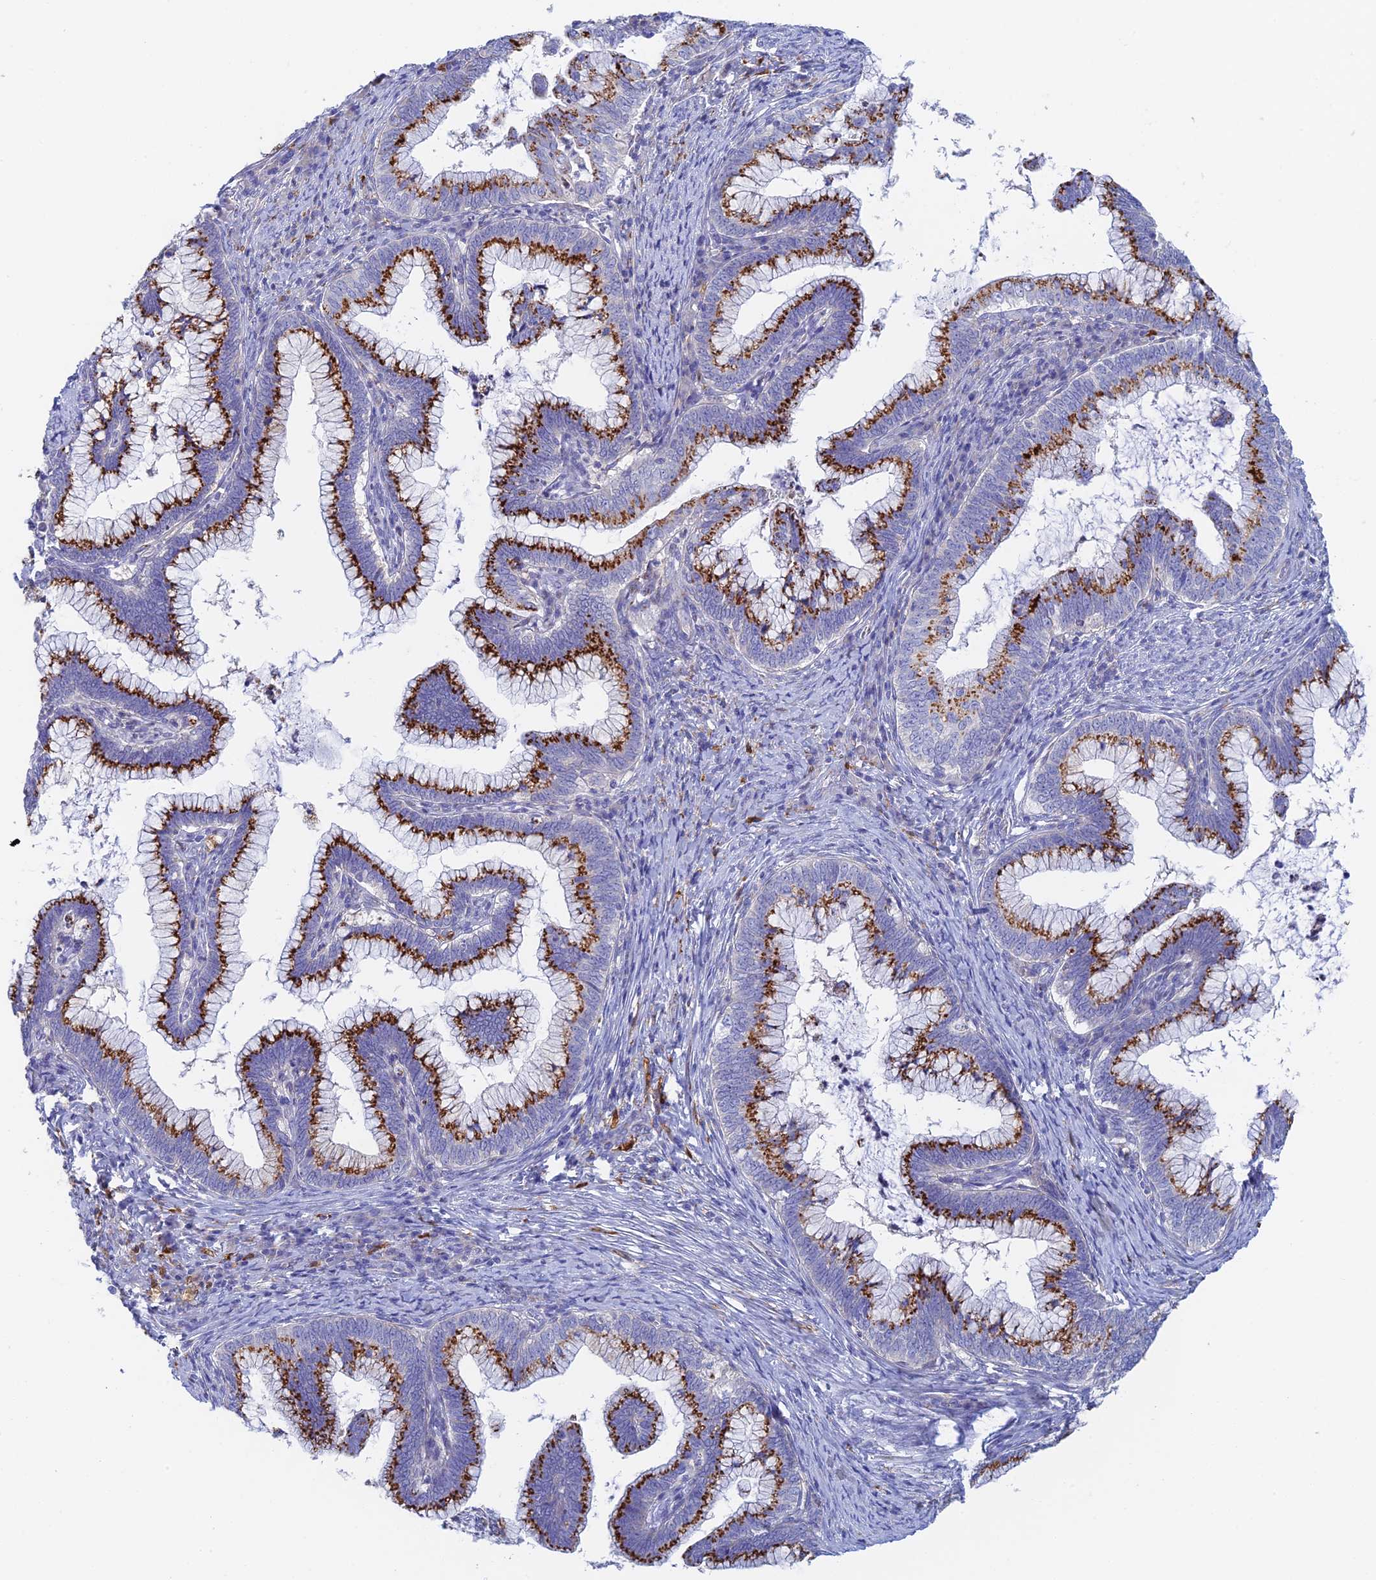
{"staining": {"intensity": "strong", "quantity": ">75%", "location": "cytoplasmic/membranous"}, "tissue": "cervical cancer", "cell_type": "Tumor cells", "image_type": "cancer", "snomed": [{"axis": "morphology", "description": "Adenocarcinoma, NOS"}, {"axis": "topography", "description": "Cervix"}], "caption": "Tumor cells exhibit strong cytoplasmic/membranous positivity in about >75% of cells in cervical cancer. (Brightfield microscopy of DAB IHC at high magnification).", "gene": "SLC24A3", "patient": {"sex": "female", "age": 36}}